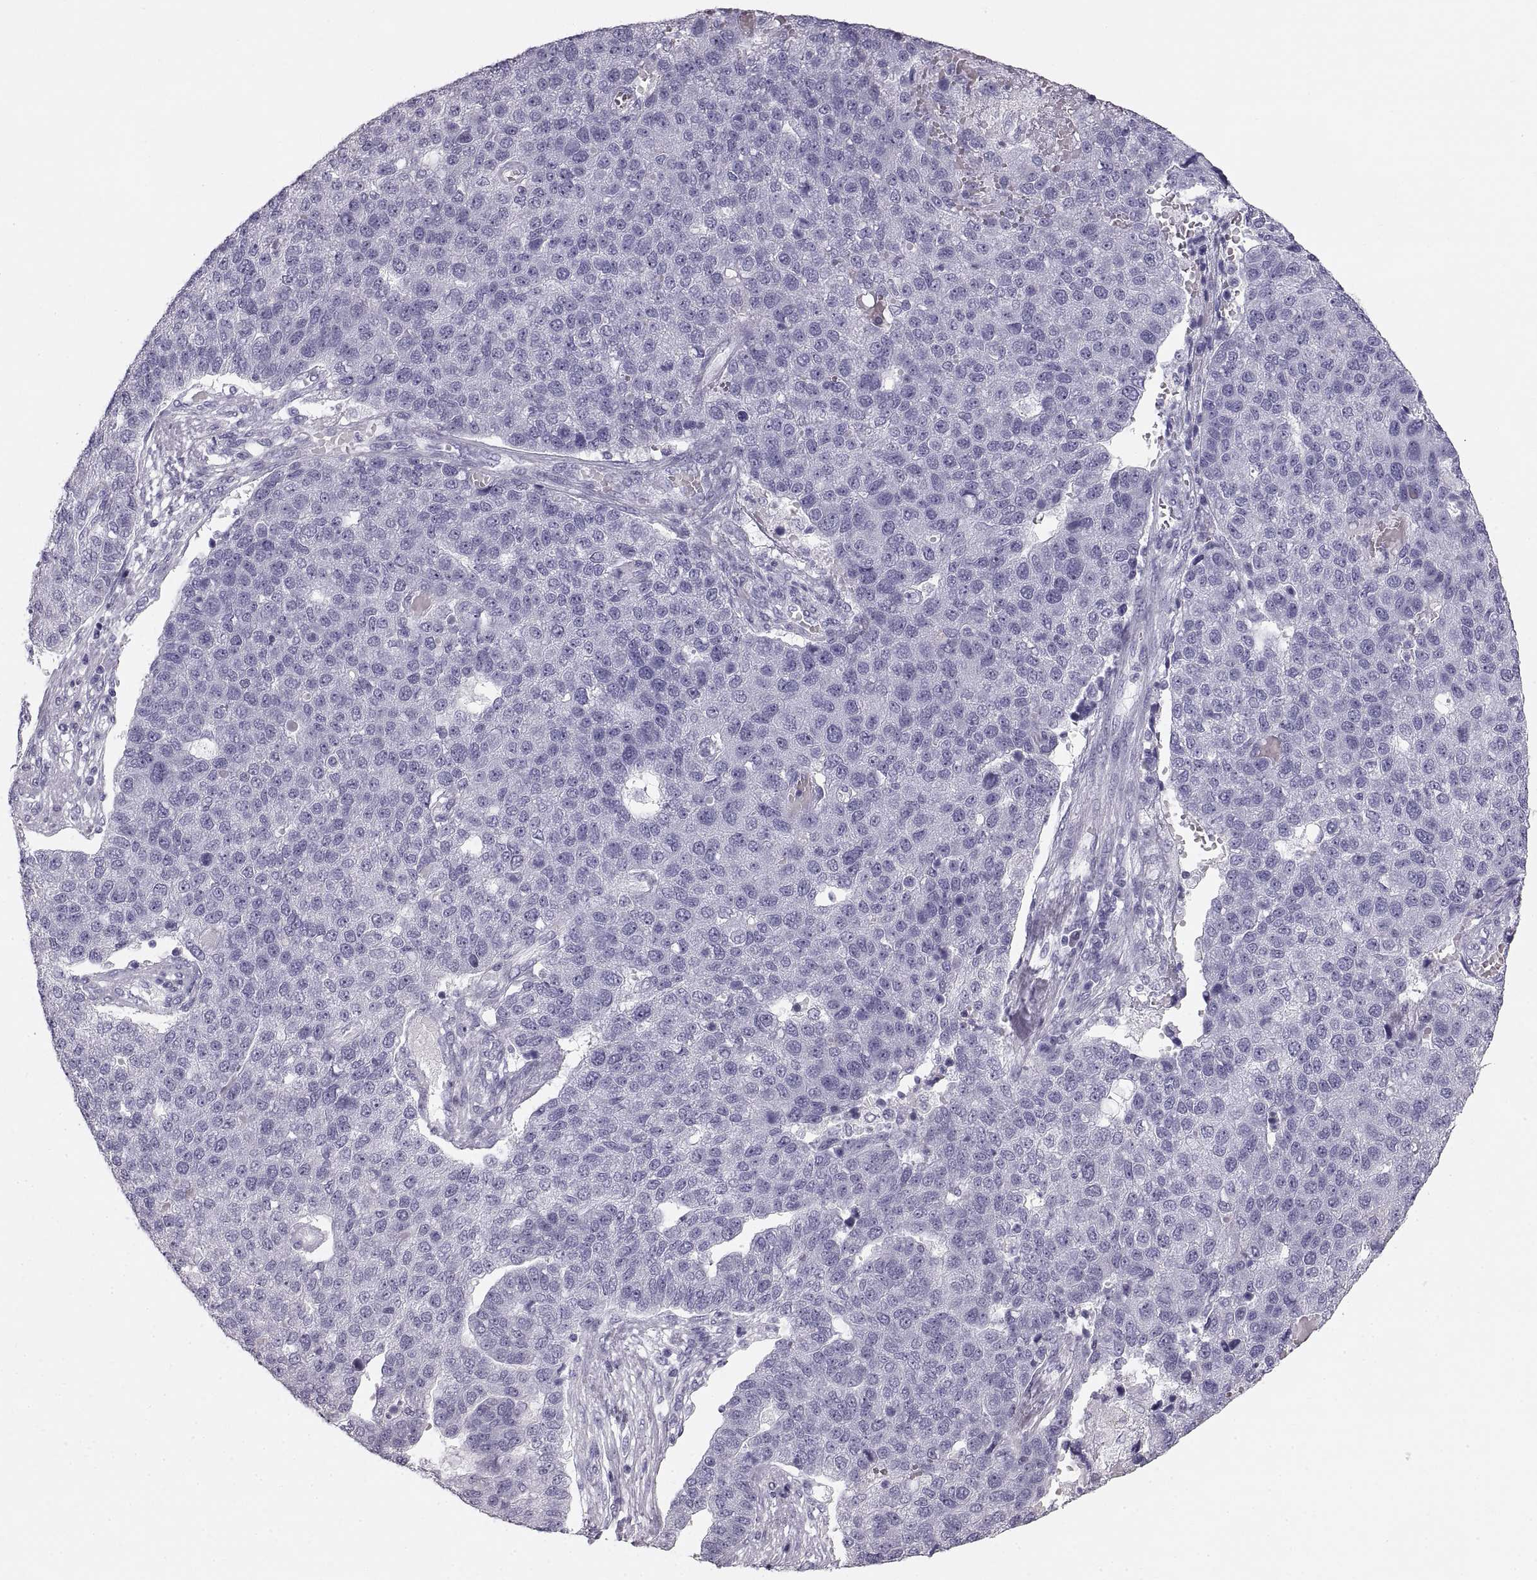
{"staining": {"intensity": "negative", "quantity": "none", "location": "none"}, "tissue": "pancreatic cancer", "cell_type": "Tumor cells", "image_type": "cancer", "snomed": [{"axis": "morphology", "description": "Adenocarcinoma, NOS"}, {"axis": "topography", "description": "Pancreas"}], "caption": "Immunohistochemical staining of human pancreatic cancer (adenocarcinoma) displays no significant positivity in tumor cells.", "gene": "CRYAA", "patient": {"sex": "female", "age": 61}}